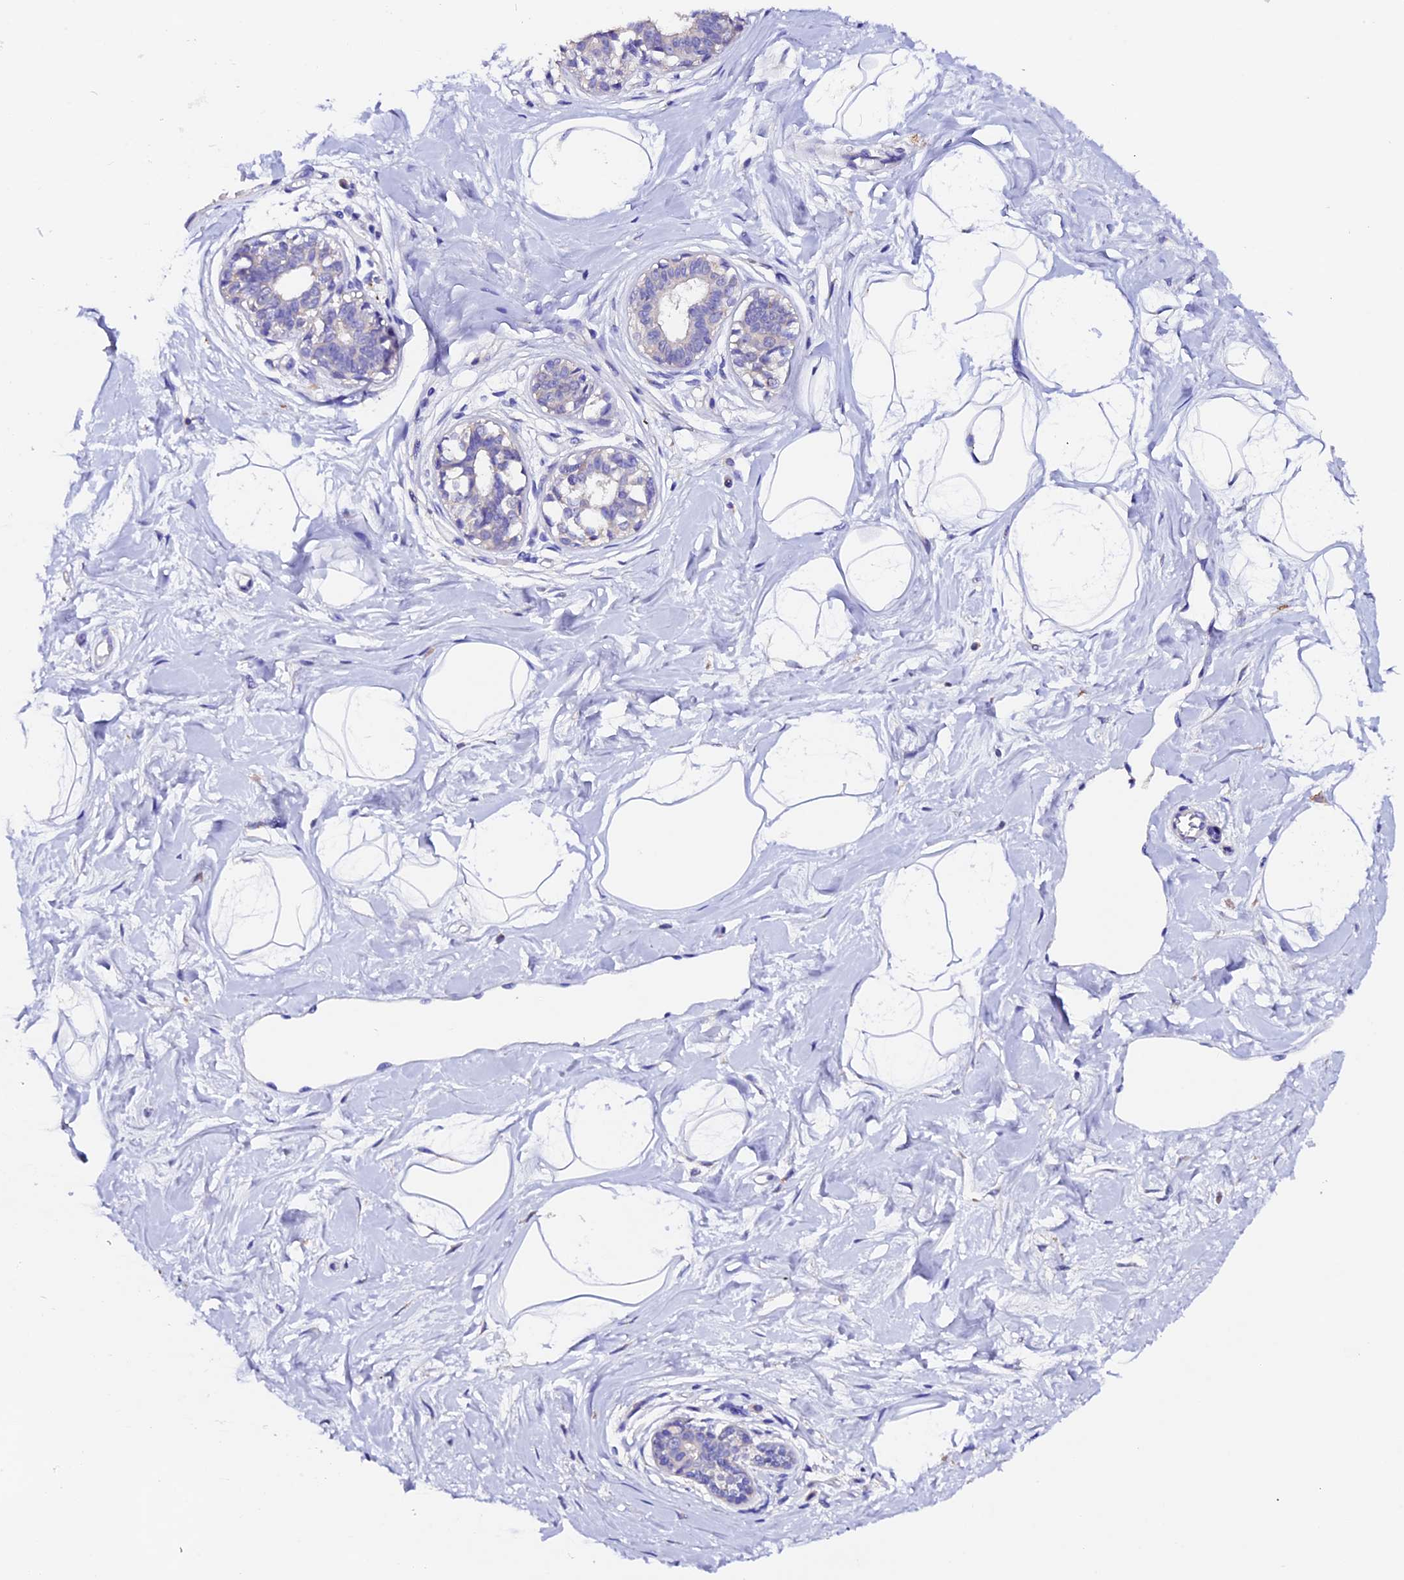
{"staining": {"intensity": "negative", "quantity": "none", "location": "none"}, "tissue": "breast", "cell_type": "Adipocytes", "image_type": "normal", "snomed": [{"axis": "morphology", "description": "Normal tissue, NOS"}, {"axis": "topography", "description": "Breast"}], "caption": "IHC photomicrograph of benign human breast stained for a protein (brown), which demonstrates no staining in adipocytes. Nuclei are stained in blue.", "gene": "FBXW9", "patient": {"sex": "female", "age": 45}}